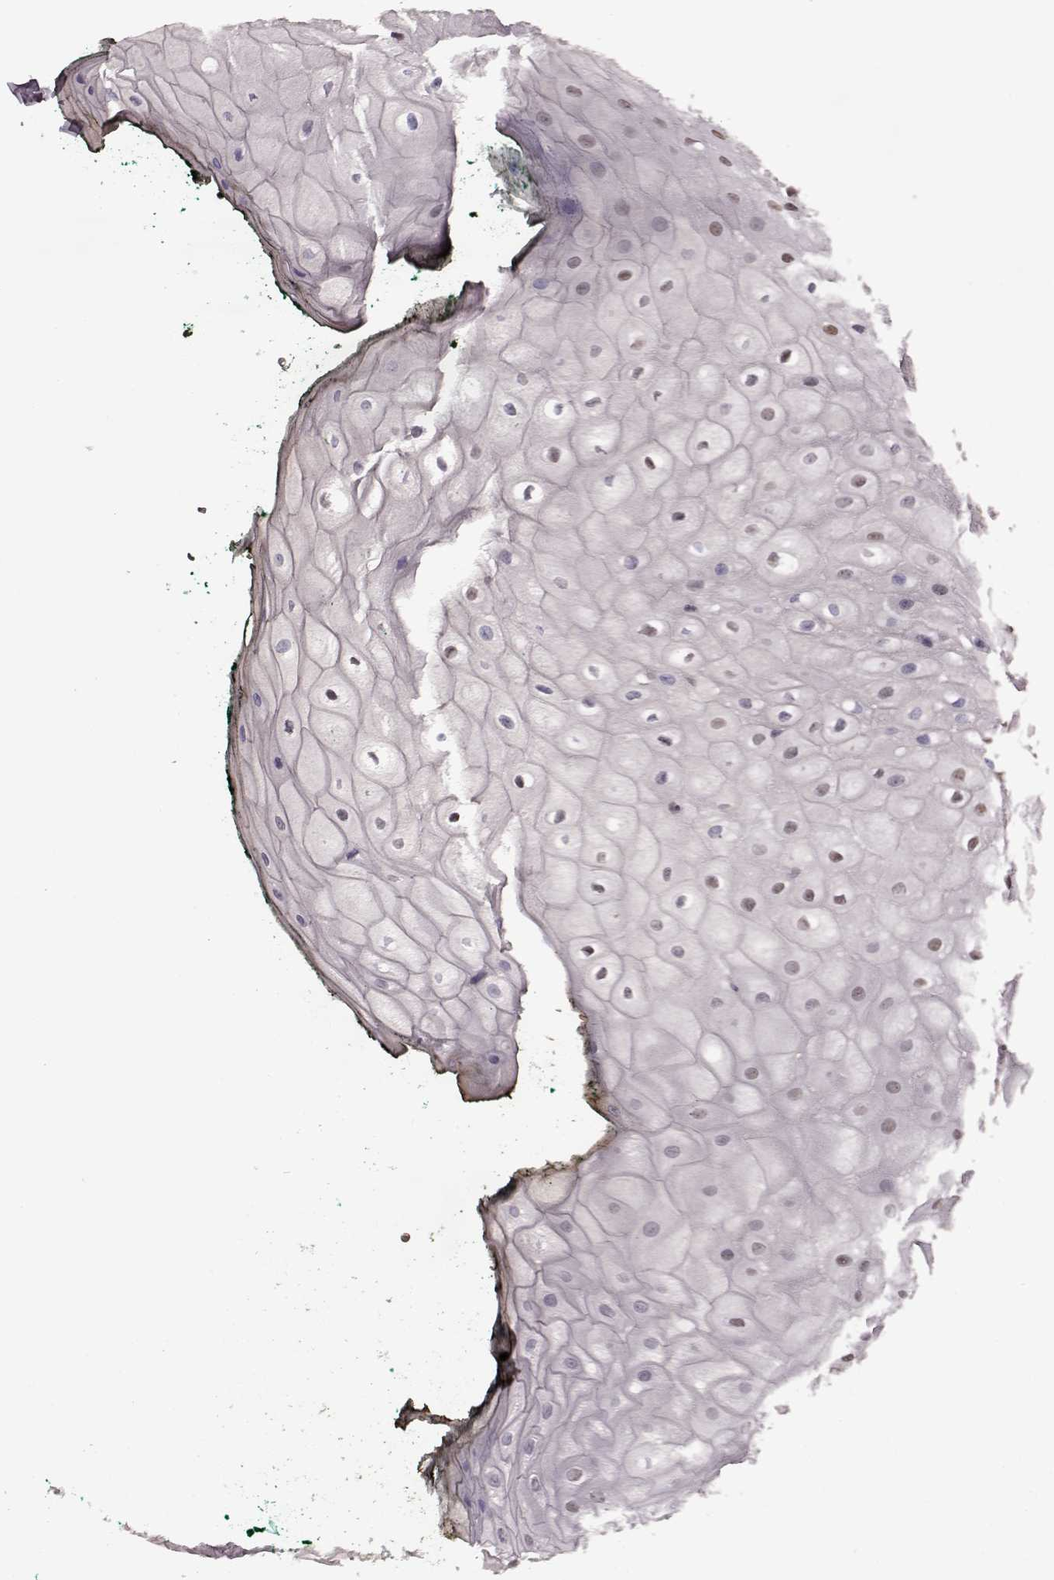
{"staining": {"intensity": "moderate", "quantity": "<25%", "location": "nuclear"}, "tissue": "oral mucosa", "cell_type": "Squamous epithelial cells", "image_type": "normal", "snomed": [{"axis": "morphology", "description": "Normal tissue, NOS"}, {"axis": "topography", "description": "Oral tissue"}, {"axis": "topography", "description": "Head-Neck"}], "caption": "The histopathology image reveals a brown stain indicating the presence of a protein in the nuclear of squamous epithelial cells in oral mucosa.", "gene": "FTO", "patient": {"sex": "female", "age": 68}}